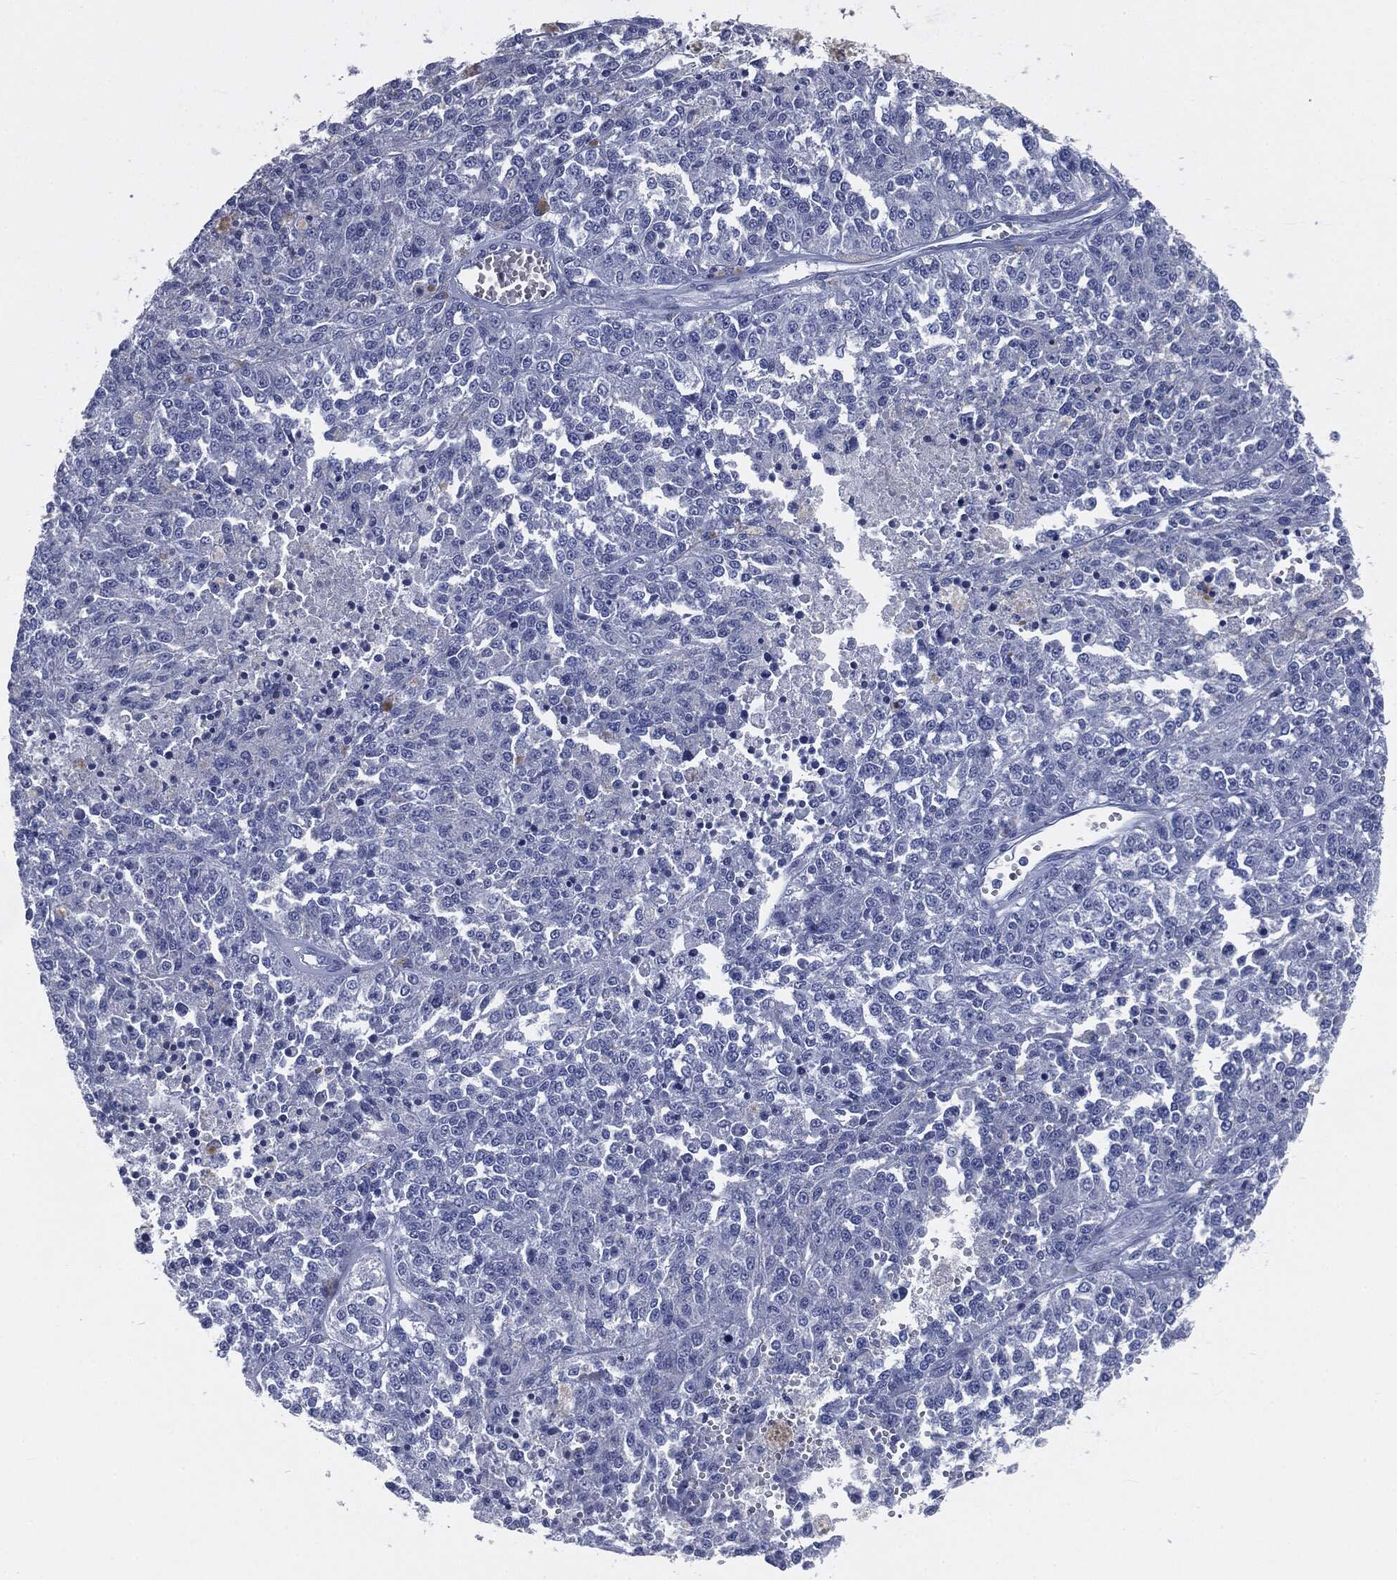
{"staining": {"intensity": "negative", "quantity": "none", "location": "none"}, "tissue": "melanoma", "cell_type": "Tumor cells", "image_type": "cancer", "snomed": [{"axis": "morphology", "description": "Malignant melanoma, Metastatic site"}, {"axis": "topography", "description": "Lymph node"}], "caption": "This is an IHC histopathology image of human melanoma. There is no staining in tumor cells.", "gene": "CAV3", "patient": {"sex": "female", "age": 64}}